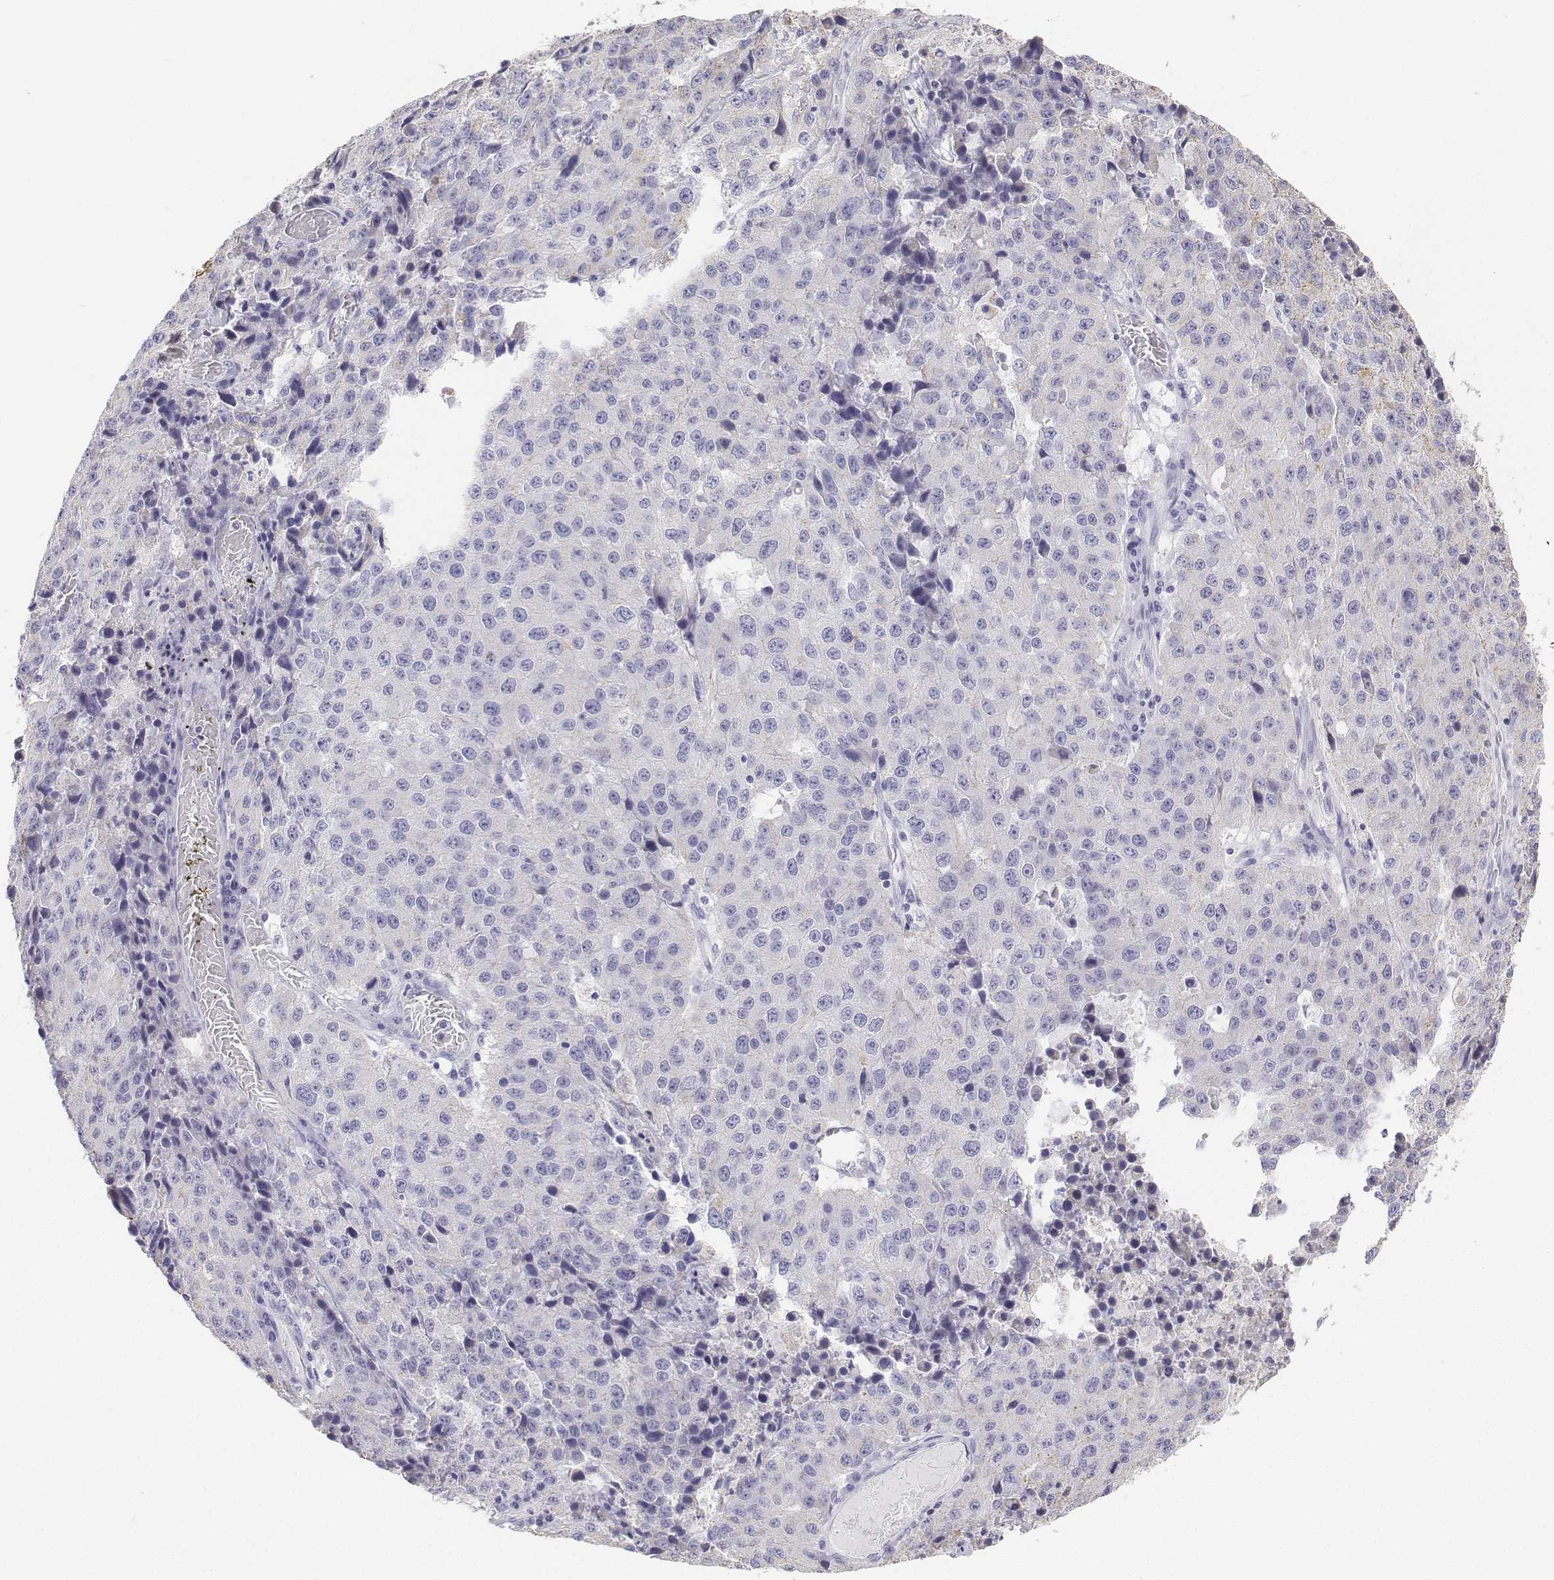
{"staining": {"intensity": "negative", "quantity": "none", "location": "none"}, "tissue": "stomach cancer", "cell_type": "Tumor cells", "image_type": "cancer", "snomed": [{"axis": "morphology", "description": "Adenocarcinoma, NOS"}, {"axis": "topography", "description": "Stomach"}], "caption": "DAB (3,3'-diaminobenzidine) immunohistochemical staining of human adenocarcinoma (stomach) reveals no significant expression in tumor cells.", "gene": "LGSN", "patient": {"sex": "male", "age": 71}}